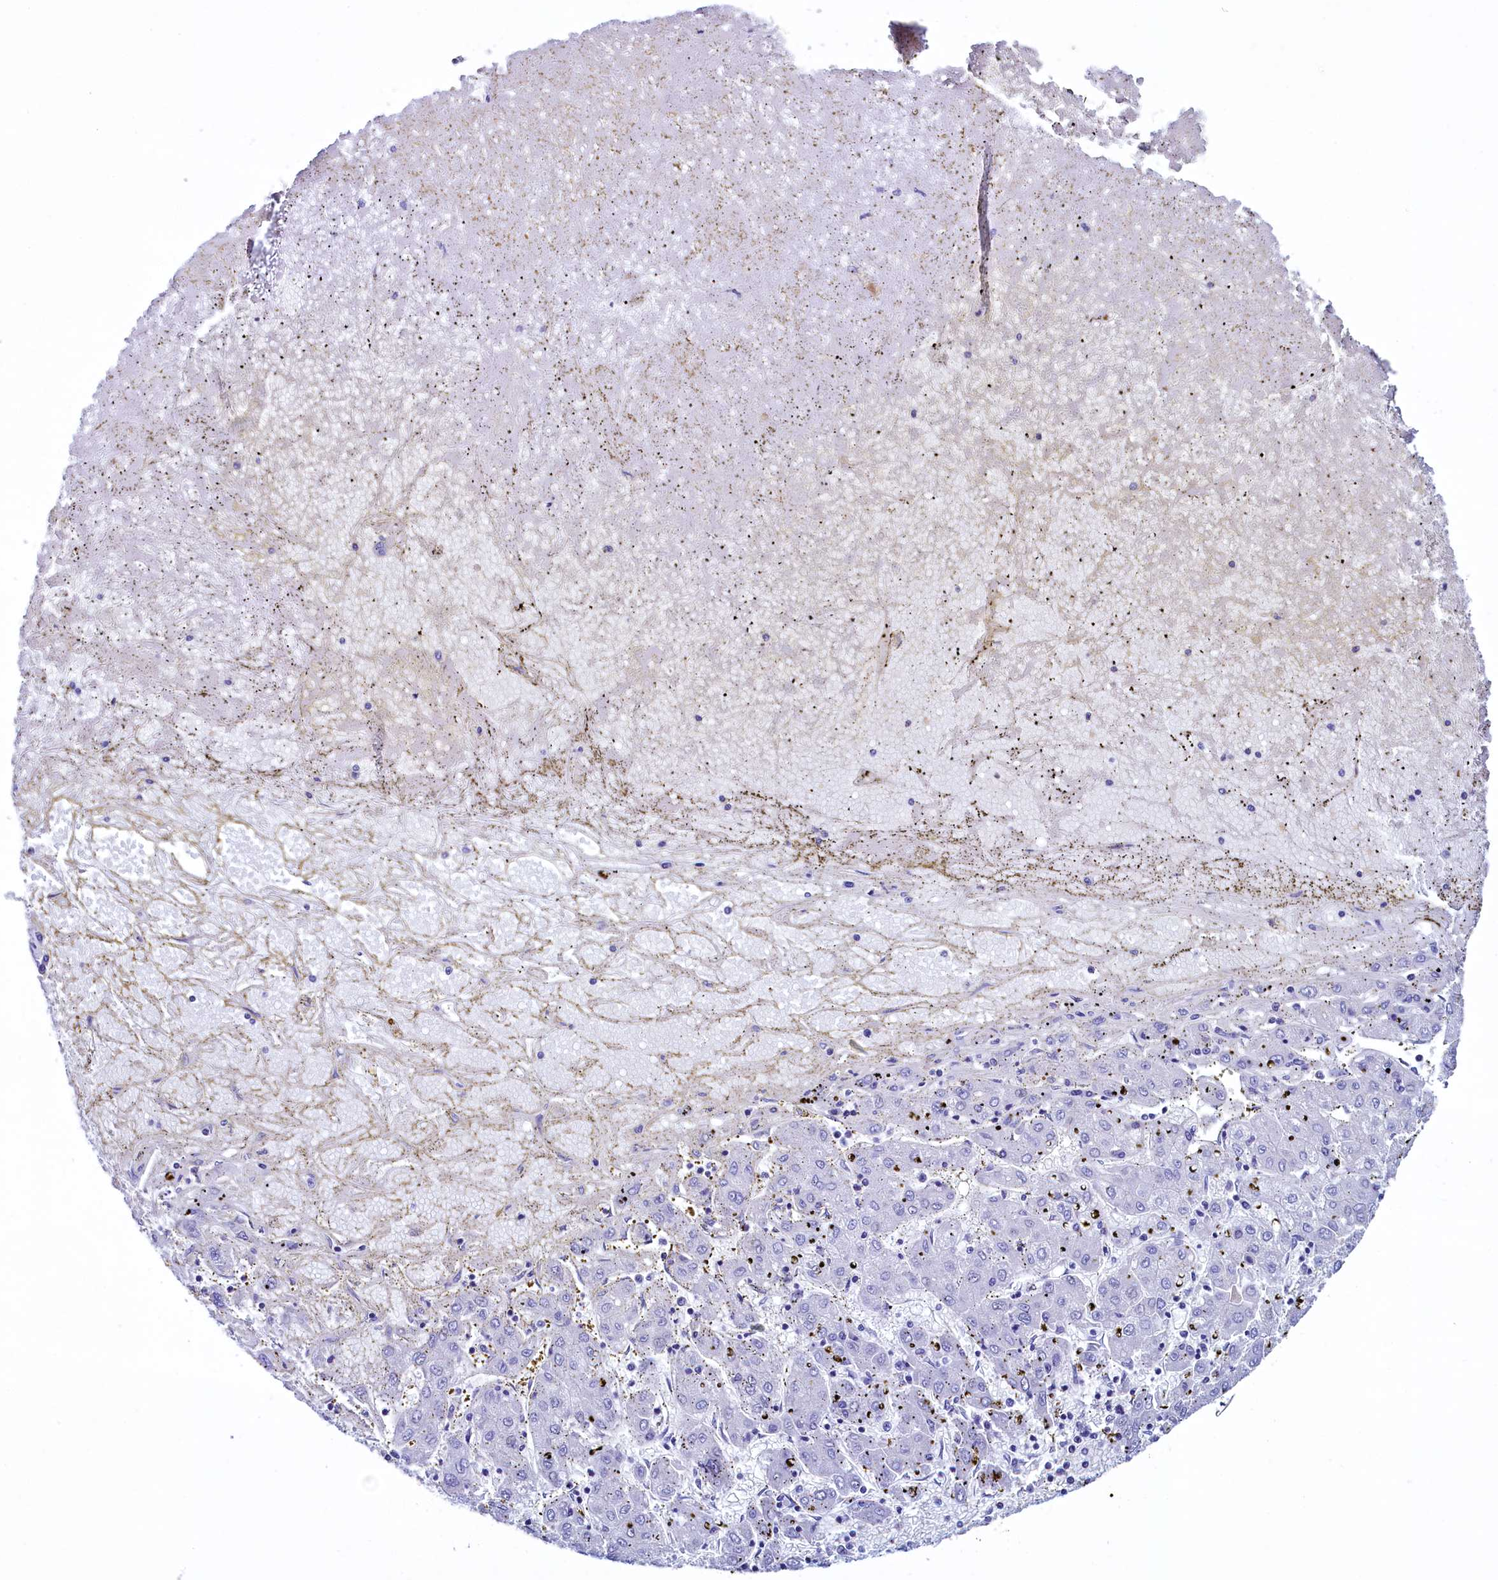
{"staining": {"intensity": "negative", "quantity": "none", "location": "none"}, "tissue": "liver cancer", "cell_type": "Tumor cells", "image_type": "cancer", "snomed": [{"axis": "morphology", "description": "Carcinoma, Hepatocellular, NOS"}, {"axis": "topography", "description": "Liver"}], "caption": "Immunohistochemistry of liver hepatocellular carcinoma exhibits no positivity in tumor cells. The staining is performed using DAB brown chromogen with nuclei counter-stained in using hematoxylin.", "gene": "GPR21", "patient": {"sex": "male", "age": 72}}